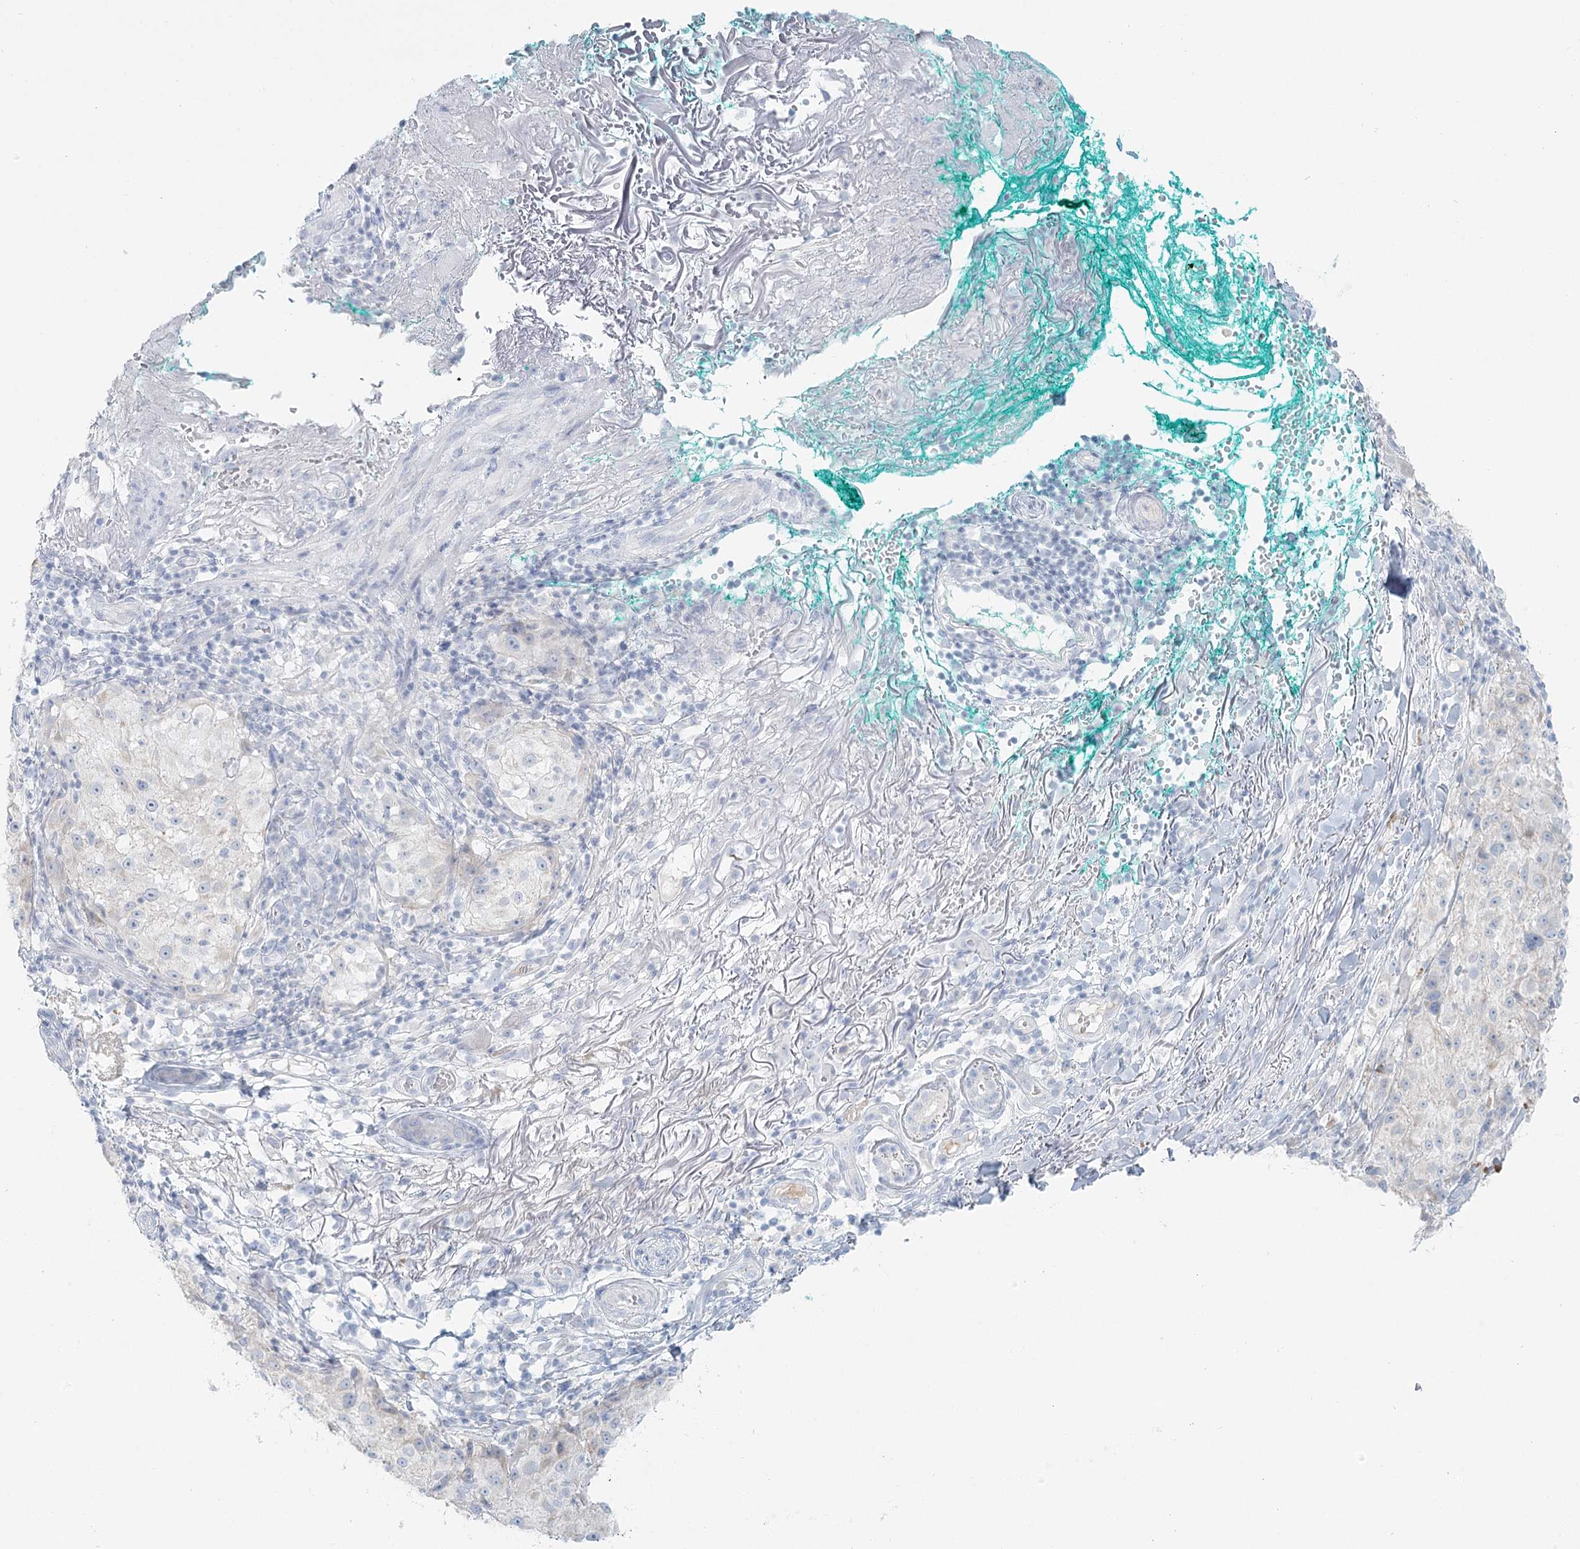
{"staining": {"intensity": "negative", "quantity": "none", "location": "none"}, "tissue": "melanoma", "cell_type": "Tumor cells", "image_type": "cancer", "snomed": [{"axis": "morphology", "description": "Necrosis, NOS"}, {"axis": "morphology", "description": "Malignant melanoma, NOS"}, {"axis": "topography", "description": "Skin"}], "caption": "High power microscopy image of an IHC histopathology image of melanoma, revealing no significant expression in tumor cells.", "gene": "DMGDH", "patient": {"sex": "female", "age": 87}}